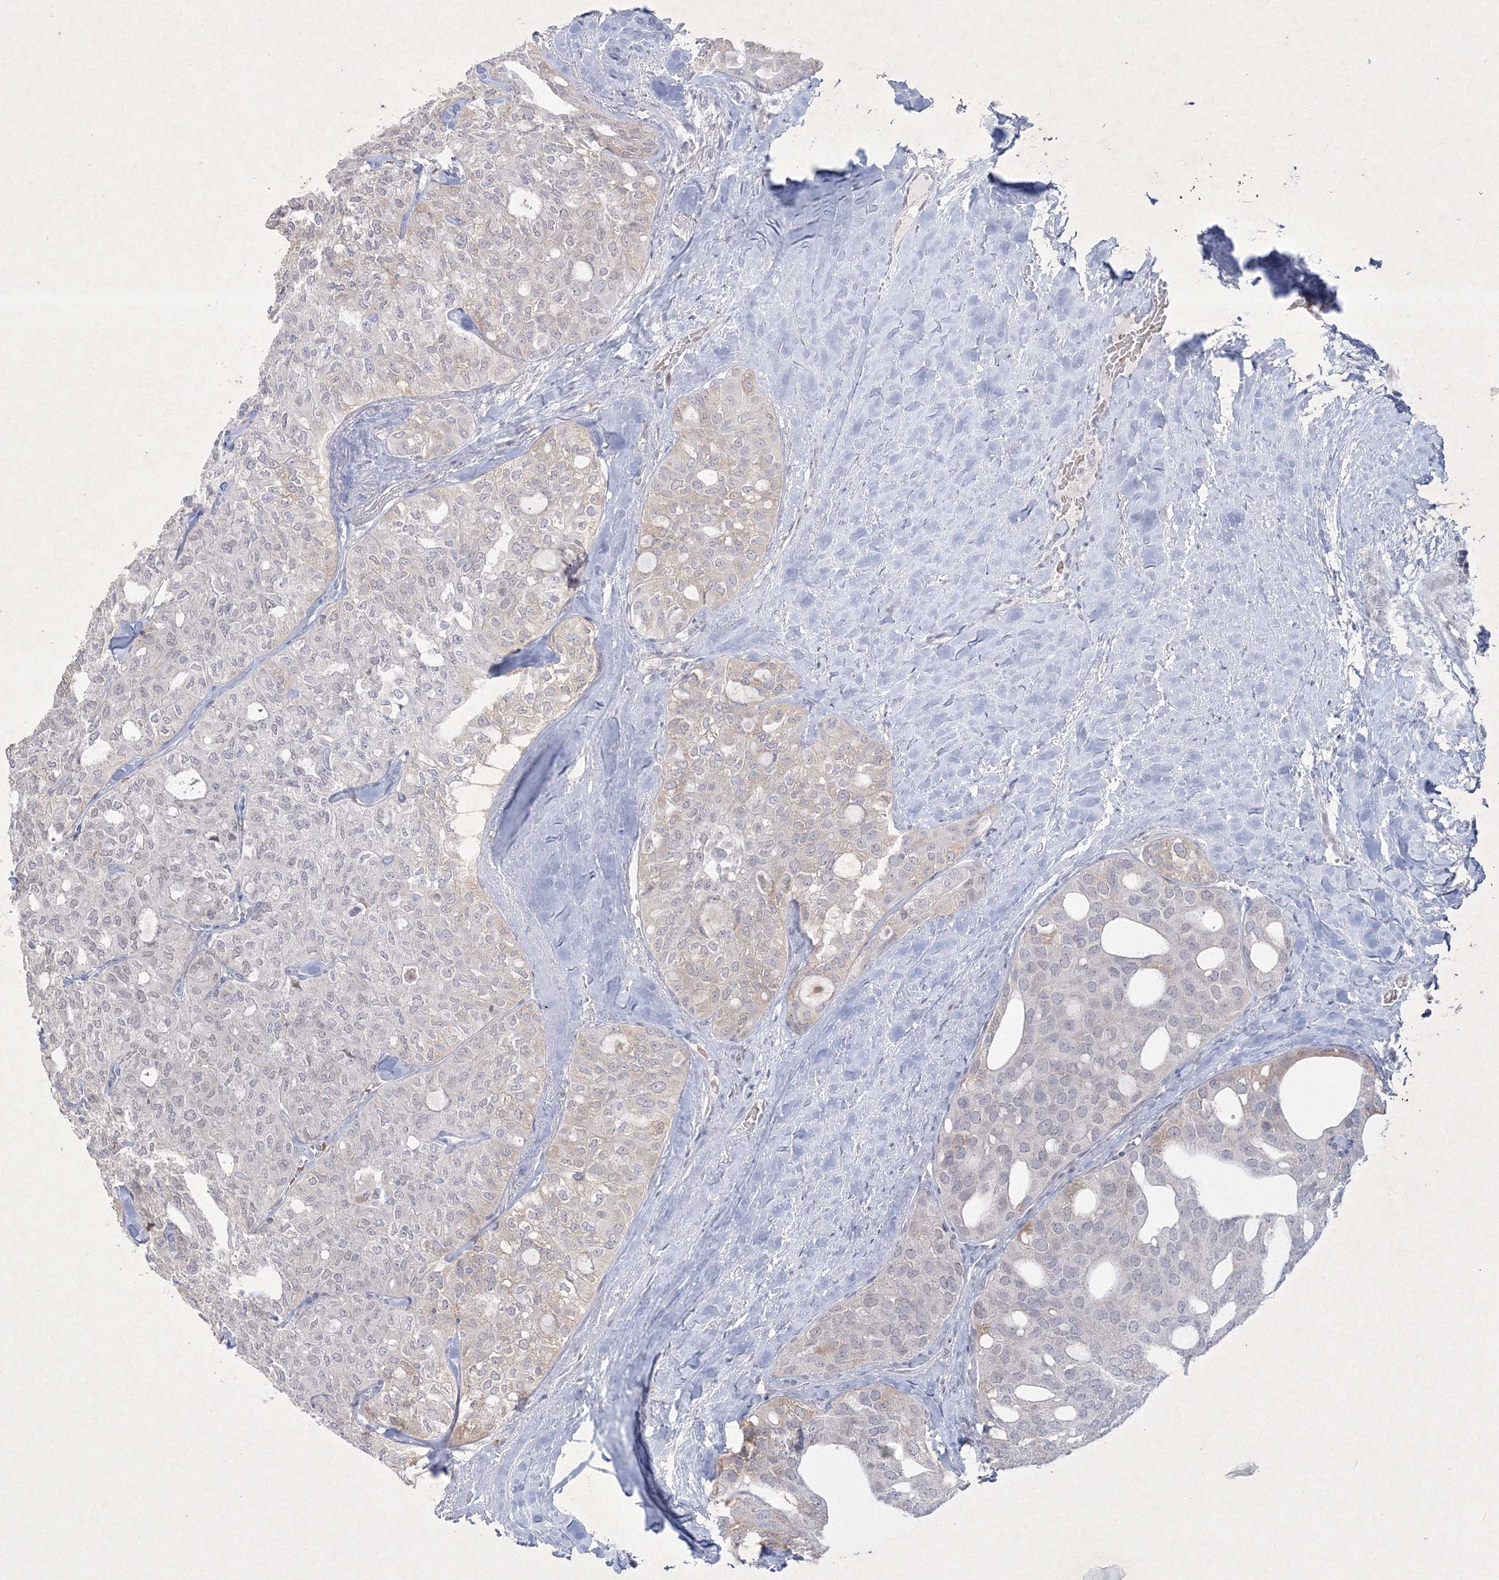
{"staining": {"intensity": "negative", "quantity": "none", "location": "none"}, "tissue": "thyroid cancer", "cell_type": "Tumor cells", "image_type": "cancer", "snomed": [{"axis": "morphology", "description": "Follicular adenoma carcinoma, NOS"}, {"axis": "topography", "description": "Thyroid gland"}], "caption": "Tumor cells are negative for brown protein staining in follicular adenoma carcinoma (thyroid).", "gene": "NXPE3", "patient": {"sex": "male", "age": 75}}